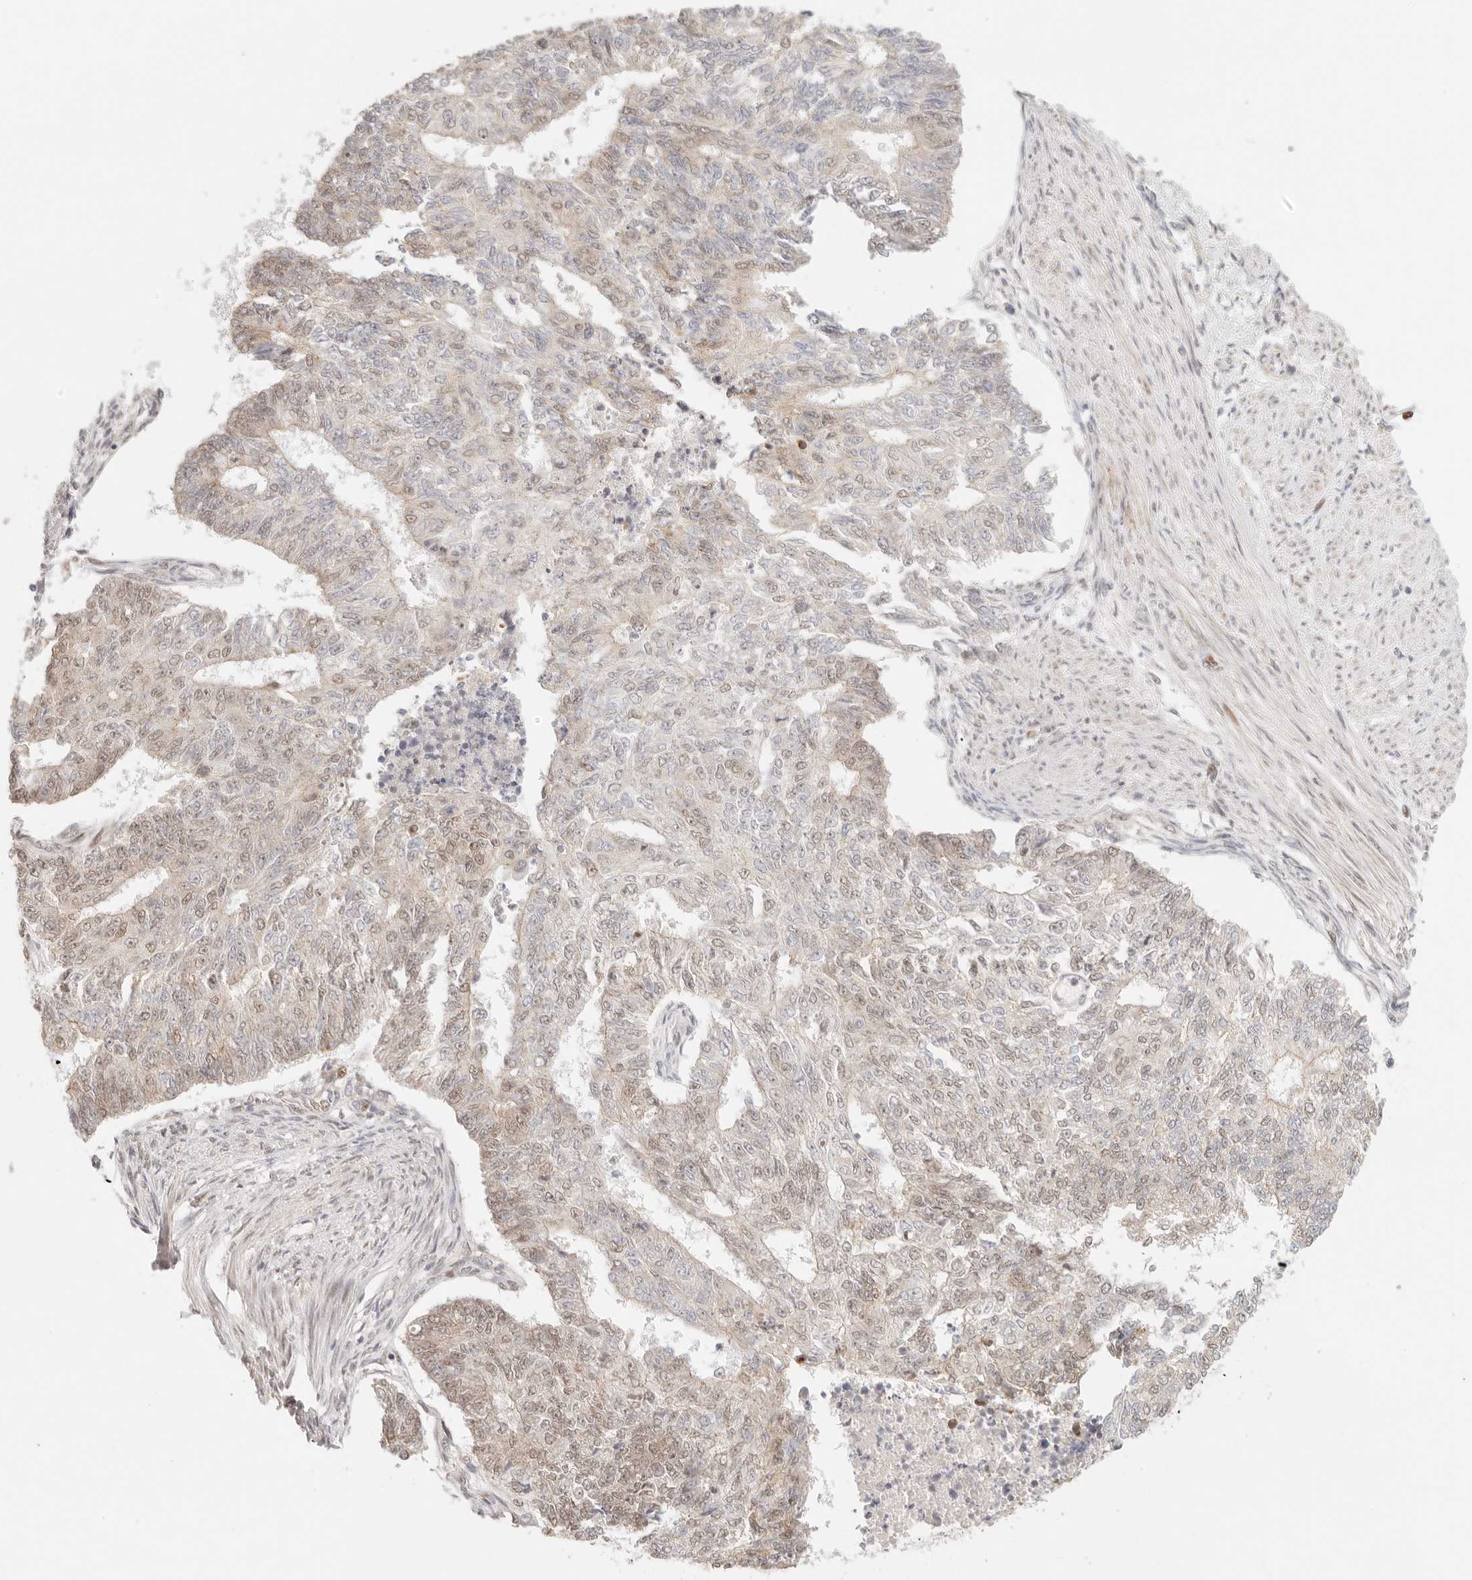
{"staining": {"intensity": "weak", "quantity": "25%-75%", "location": "nuclear"}, "tissue": "endometrial cancer", "cell_type": "Tumor cells", "image_type": "cancer", "snomed": [{"axis": "morphology", "description": "Adenocarcinoma, NOS"}, {"axis": "topography", "description": "Endometrium"}], "caption": "Protein staining of endometrial cancer tissue reveals weak nuclear staining in about 25%-75% of tumor cells.", "gene": "HOXC5", "patient": {"sex": "female", "age": 32}}